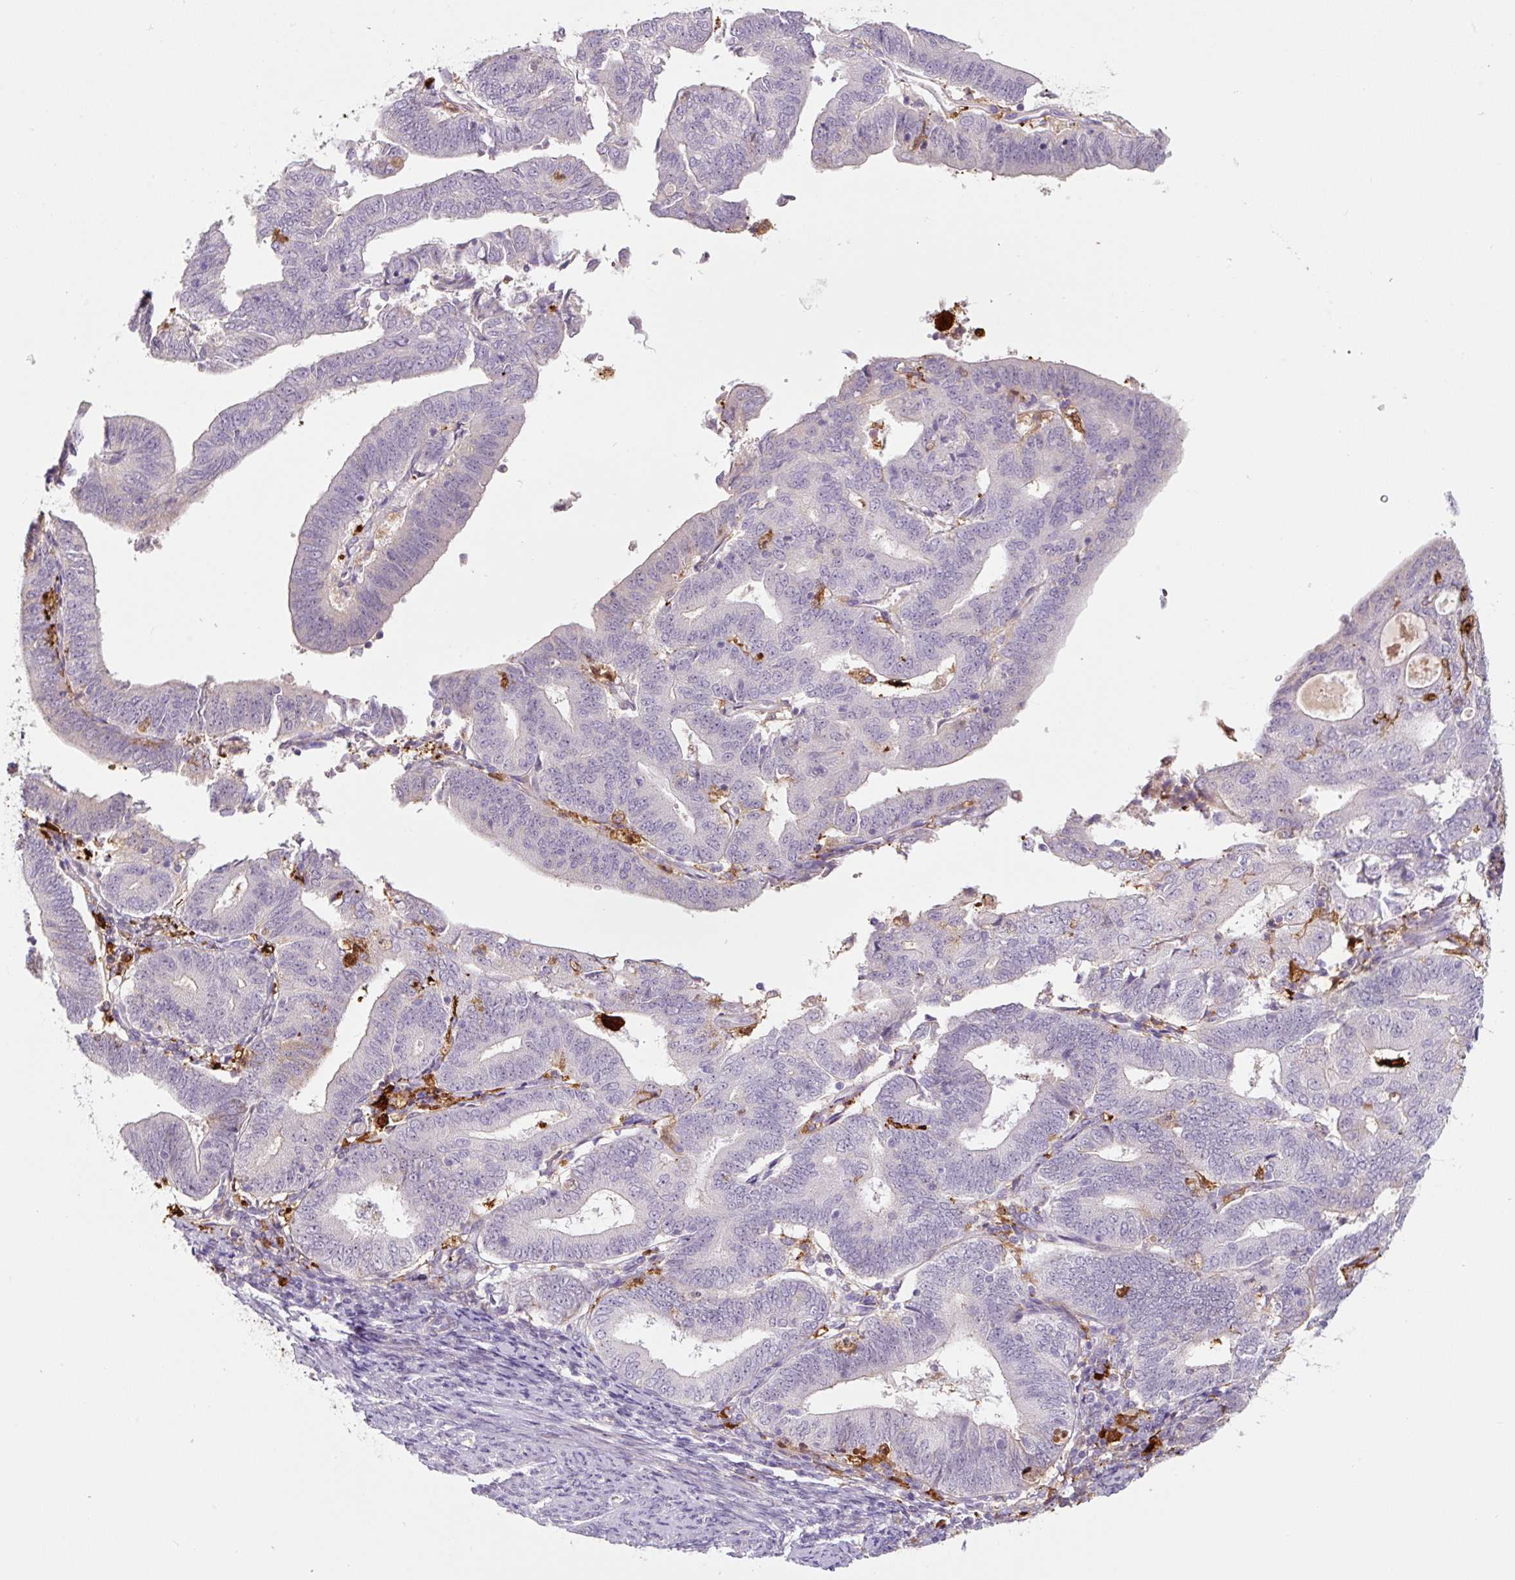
{"staining": {"intensity": "negative", "quantity": "none", "location": "none"}, "tissue": "endometrial cancer", "cell_type": "Tumor cells", "image_type": "cancer", "snomed": [{"axis": "morphology", "description": "Adenocarcinoma, NOS"}, {"axis": "topography", "description": "Endometrium"}], "caption": "Endometrial adenocarcinoma was stained to show a protein in brown. There is no significant positivity in tumor cells.", "gene": "FUT10", "patient": {"sex": "female", "age": 70}}